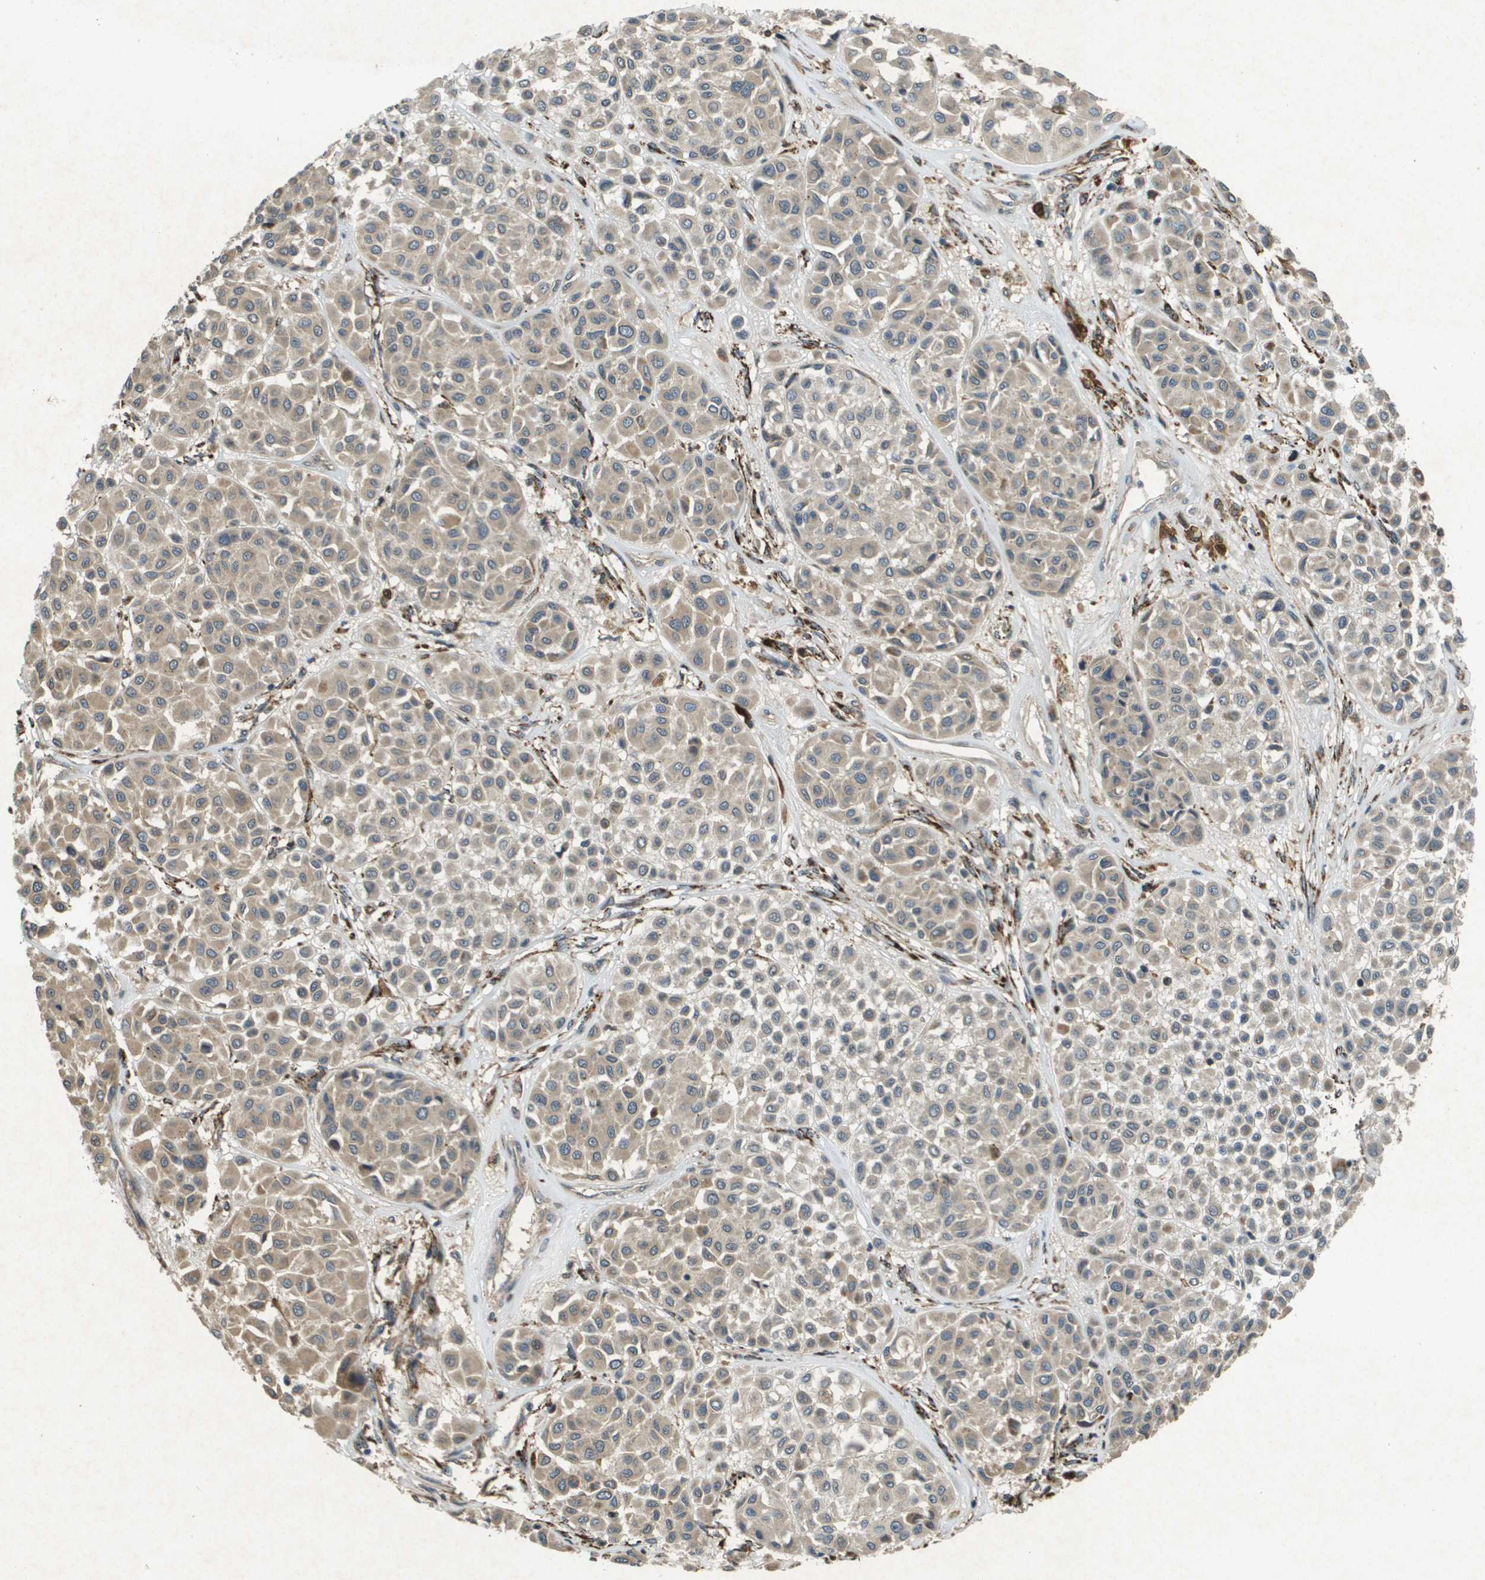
{"staining": {"intensity": "weak", "quantity": "25%-75%", "location": "cytoplasmic/membranous"}, "tissue": "melanoma", "cell_type": "Tumor cells", "image_type": "cancer", "snomed": [{"axis": "morphology", "description": "Malignant melanoma, Metastatic site"}, {"axis": "topography", "description": "Soft tissue"}], "caption": "Immunohistochemistry of melanoma displays low levels of weak cytoplasmic/membranous positivity in about 25%-75% of tumor cells.", "gene": "CDKN2C", "patient": {"sex": "male", "age": 41}}